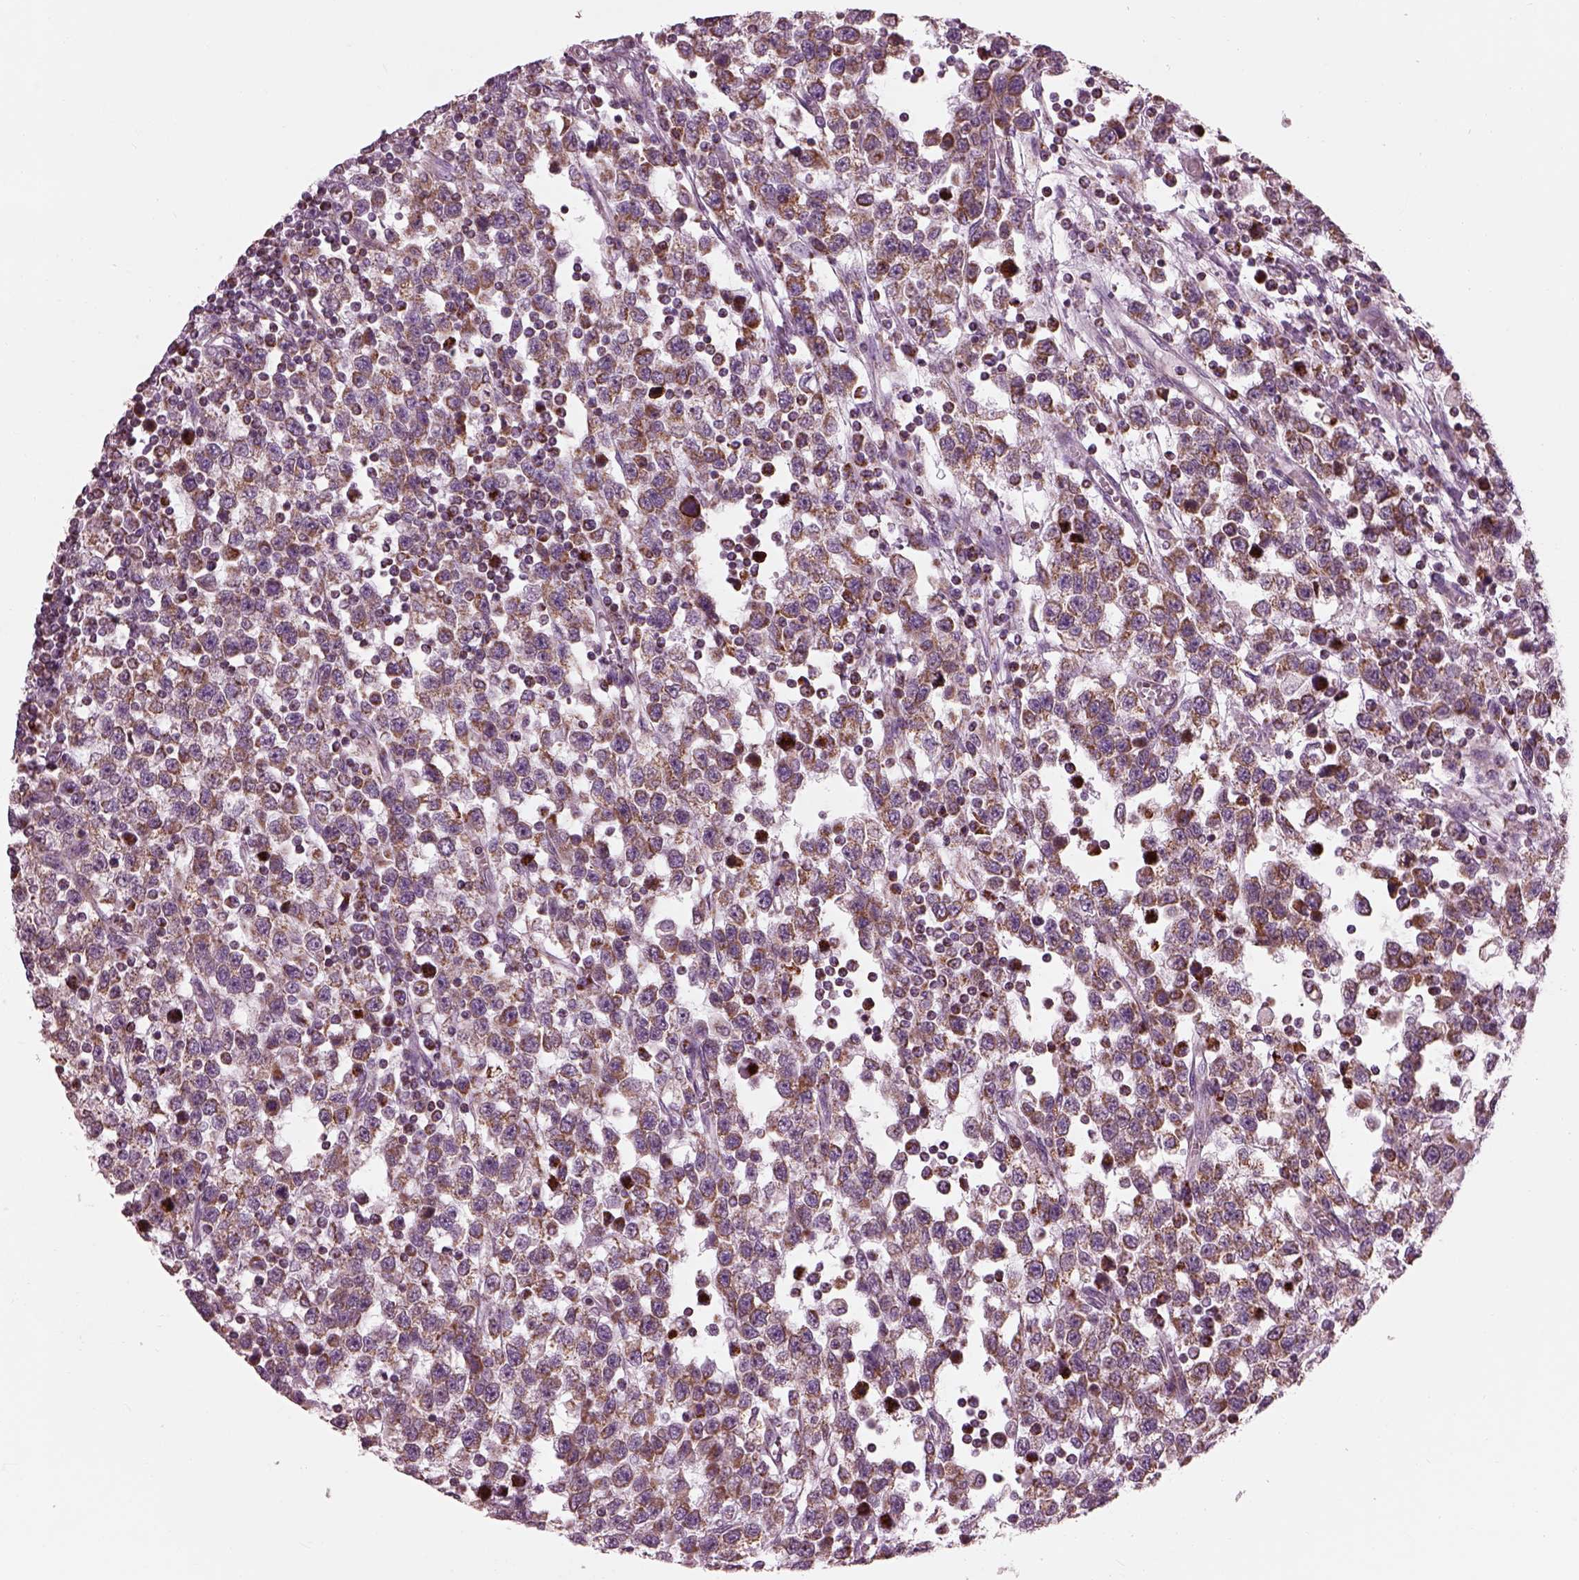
{"staining": {"intensity": "moderate", "quantity": ">75%", "location": "cytoplasmic/membranous"}, "tissue": "testis cancer", "cell_type": "Tumor cells", "image_type": "cancer", "snomed": [{"axis": "morphology", "description": "Seminoma, NOS"}, {"axis": "topography", "description": "Testis"}], "caption": "High-power microscopy captured an immunohistochemistry histopathology image of testis seminoma, revealing moderate cytoplasmic/membranous positivity in about >75% of tumor cells.", "gene": "ATP5MF", "patient": {"sex": "male", "age": 34}}